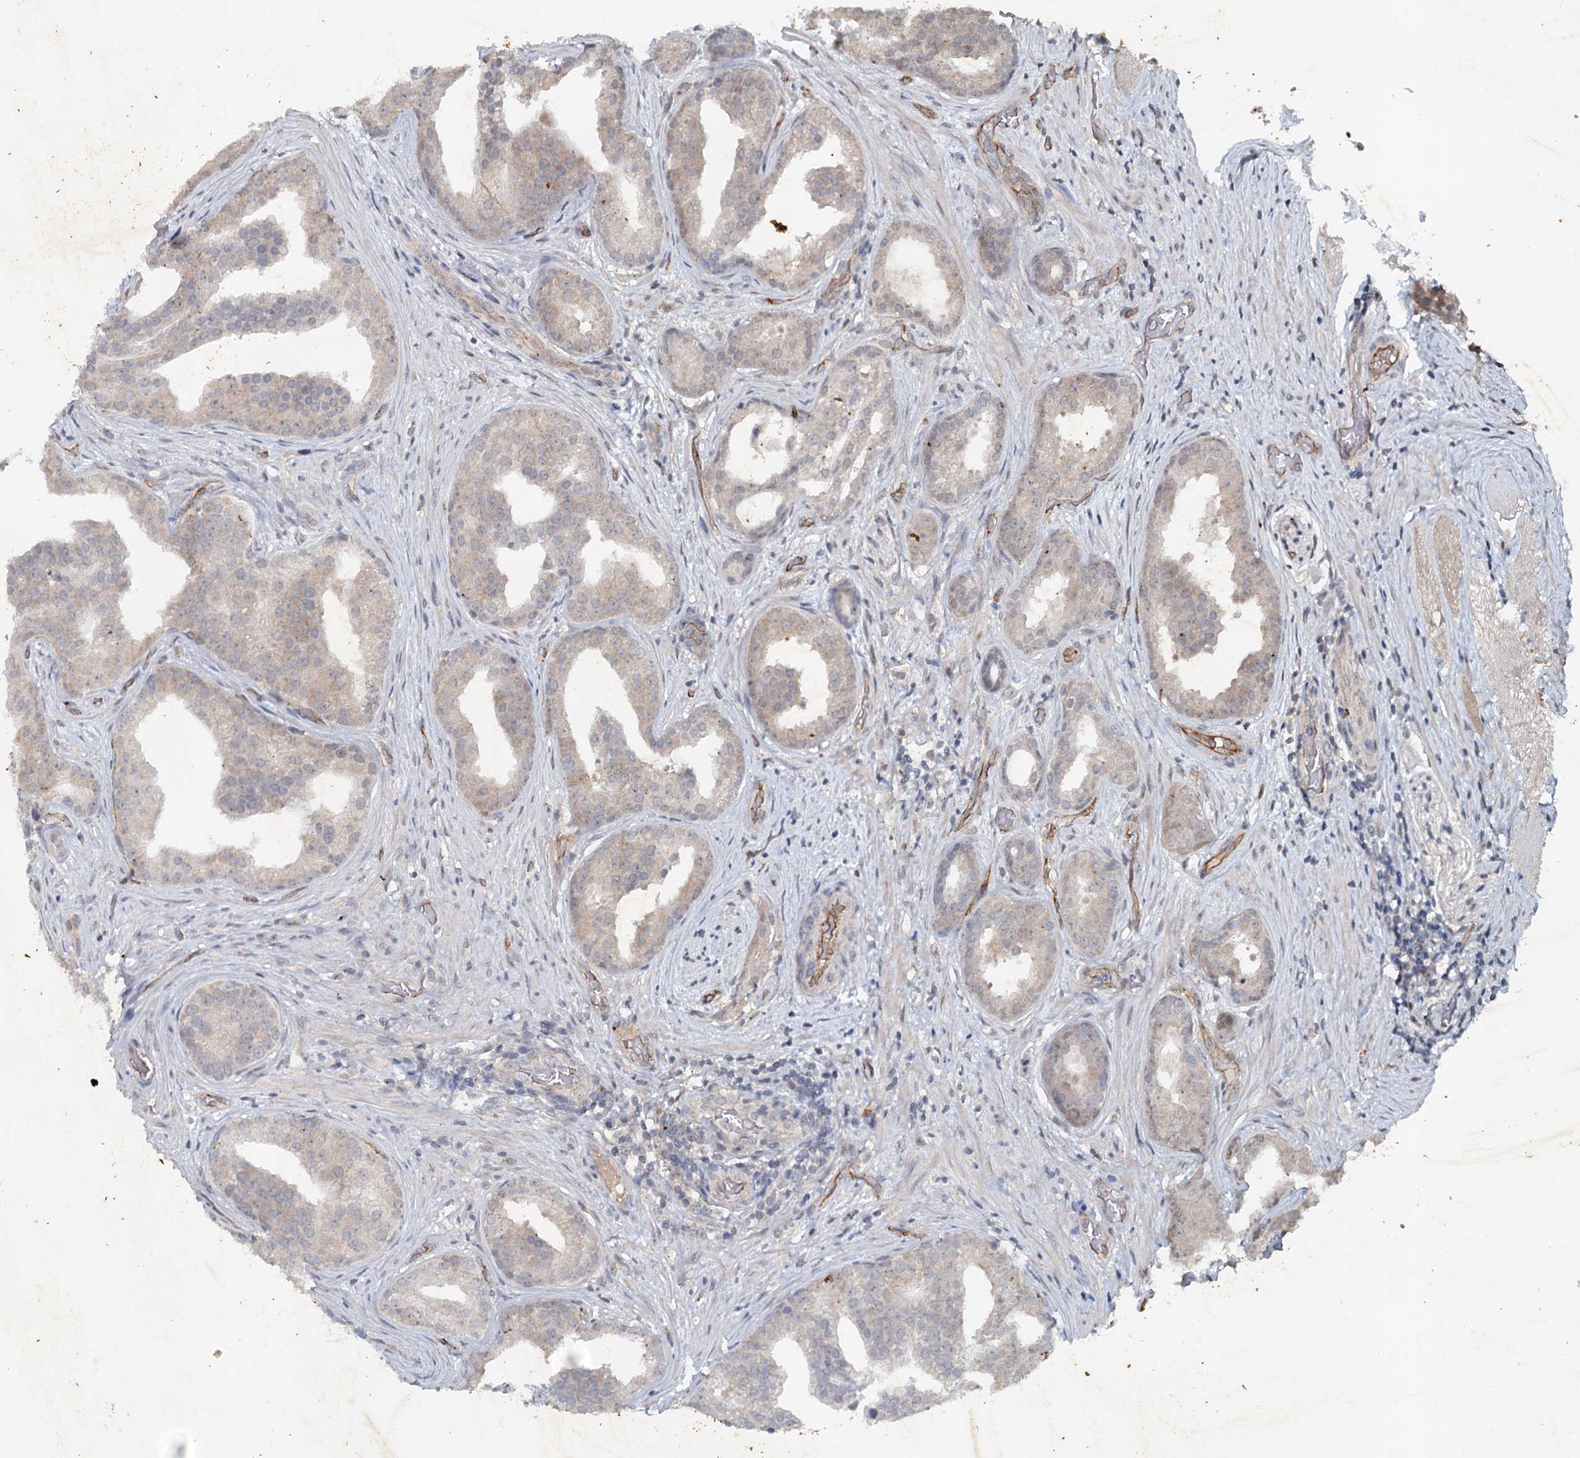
{"staining": {"intensity": "weak", "quantity": "<25%", "location": "nuclear"}, "tissue": "prostate cancer", "cell_type": "Tumor cells", "image_type": "cancer", "snomed": [{"axis": "morphology", "description": "Adenocarcinoma, Low grade"}, {"axis": "topography", "description": "Prostate"}], "caption": "Tumor cells show no significant protein positivity in prostate cancer (adenocarcinoma (low-grade)). Brightfield microscopy of immunohistochemistry (IHC) stained with DAB (3,3'-diaminobenzidine) (brown) and hematoxylin (blue), captured at high magnification.", "gene": "SYNPO", "patient": {"sex": "male", "age": 71}}